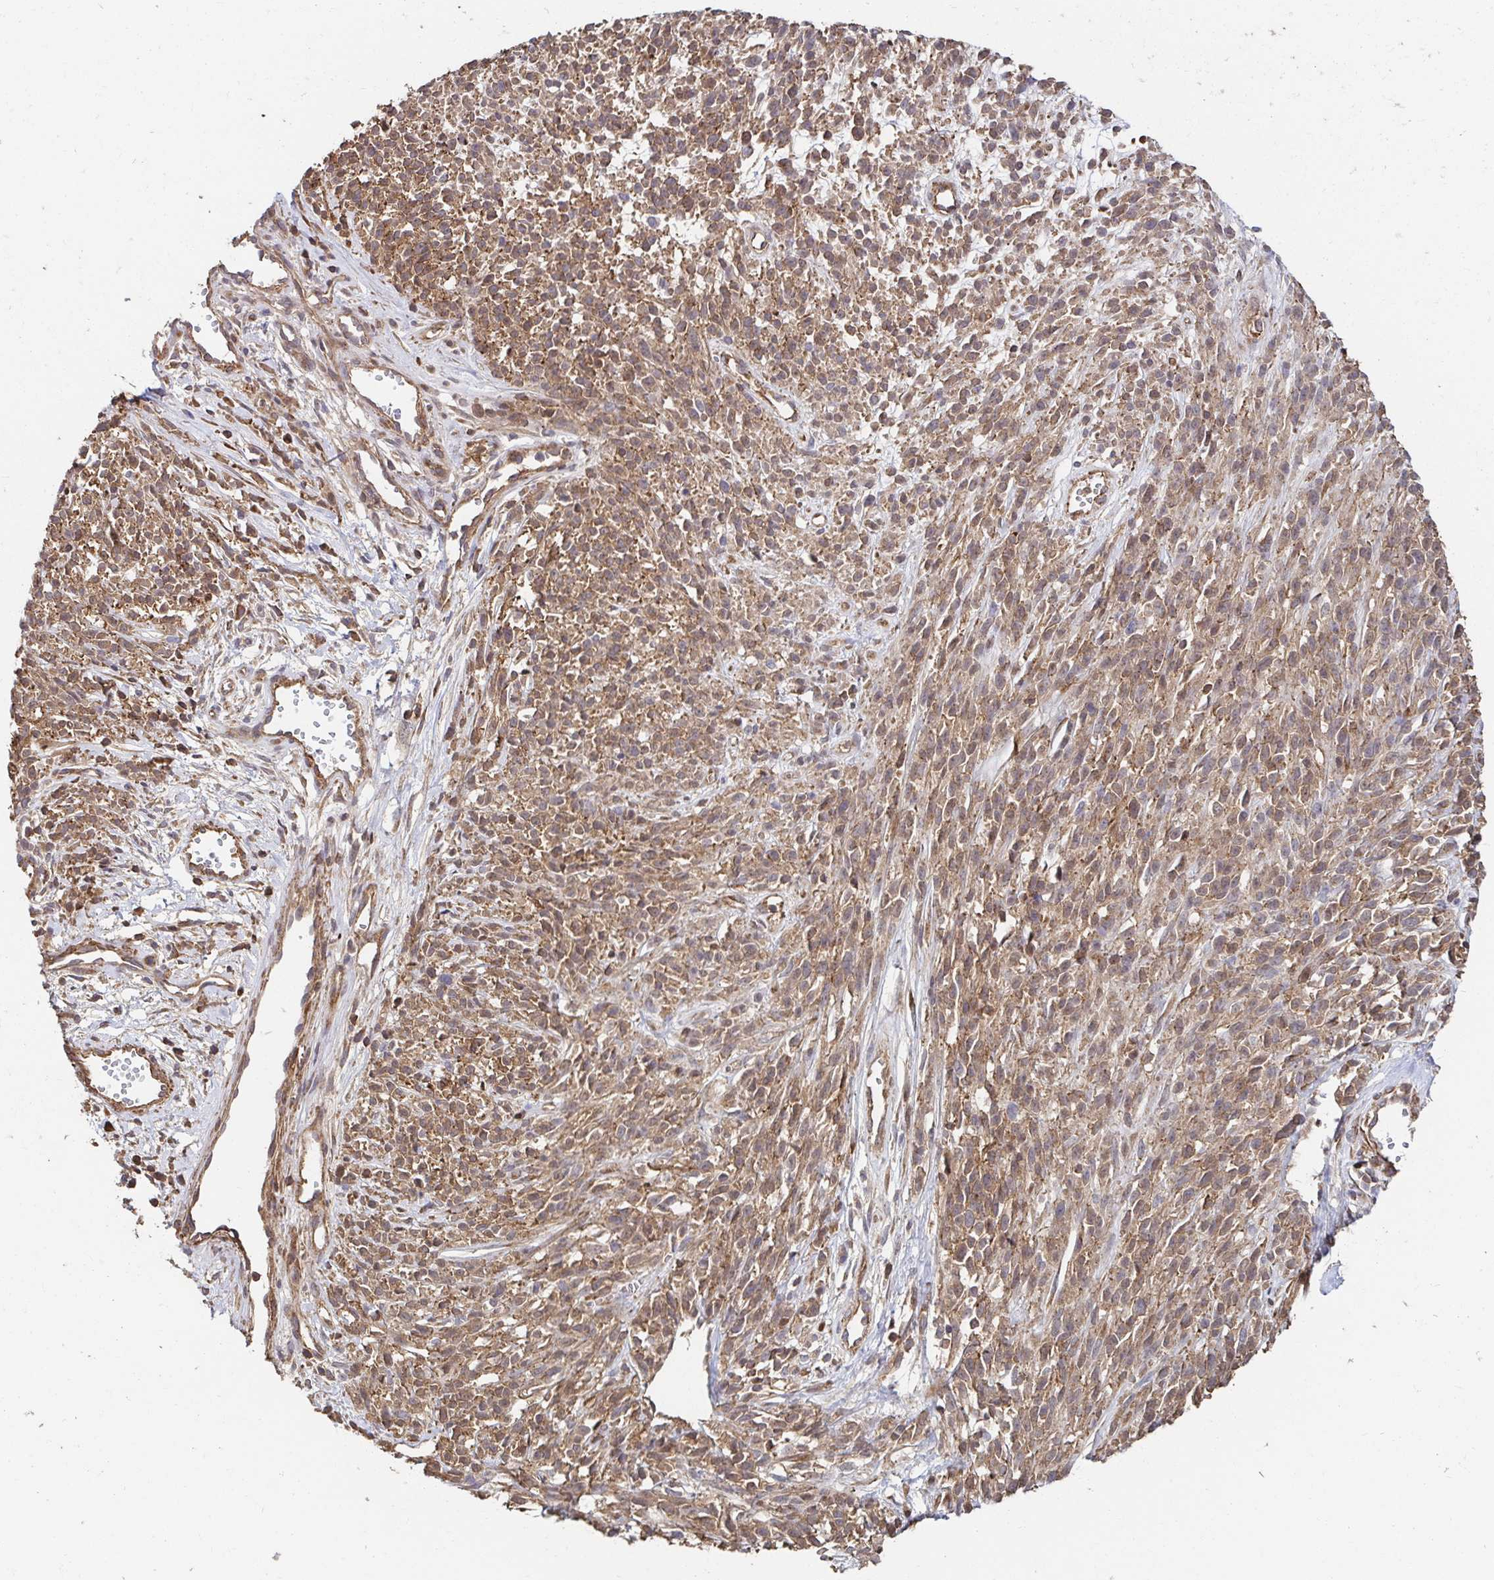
{"staining": {"intensity": "moderate", "quantity": ">75%", "location": "cytoplasmic/membranous"}, "tissue": "melanoma", "cell_type": "Tumor cells", "image_type": "cancer", "snomed": [{"axis": "morphology", "description": "Malignant melanoma, NOS"}, {"axis": "topography", "description": "Skin"}, {"axis": "topography", "description": "Skin of trunk"}], "caption": "Immunohistochemistry histopathology image of neoplastic tissue: human malignant melanoma stained using immunohistochemistry exhibits medium levels of moderate protein expression localized specifically in the cytoplasmic/membranous of tumor cells, appearing as a cytoplasmic/membranous brown color.", "gene": "APBB1", "patient": {"sex": "male", "age": 74}}